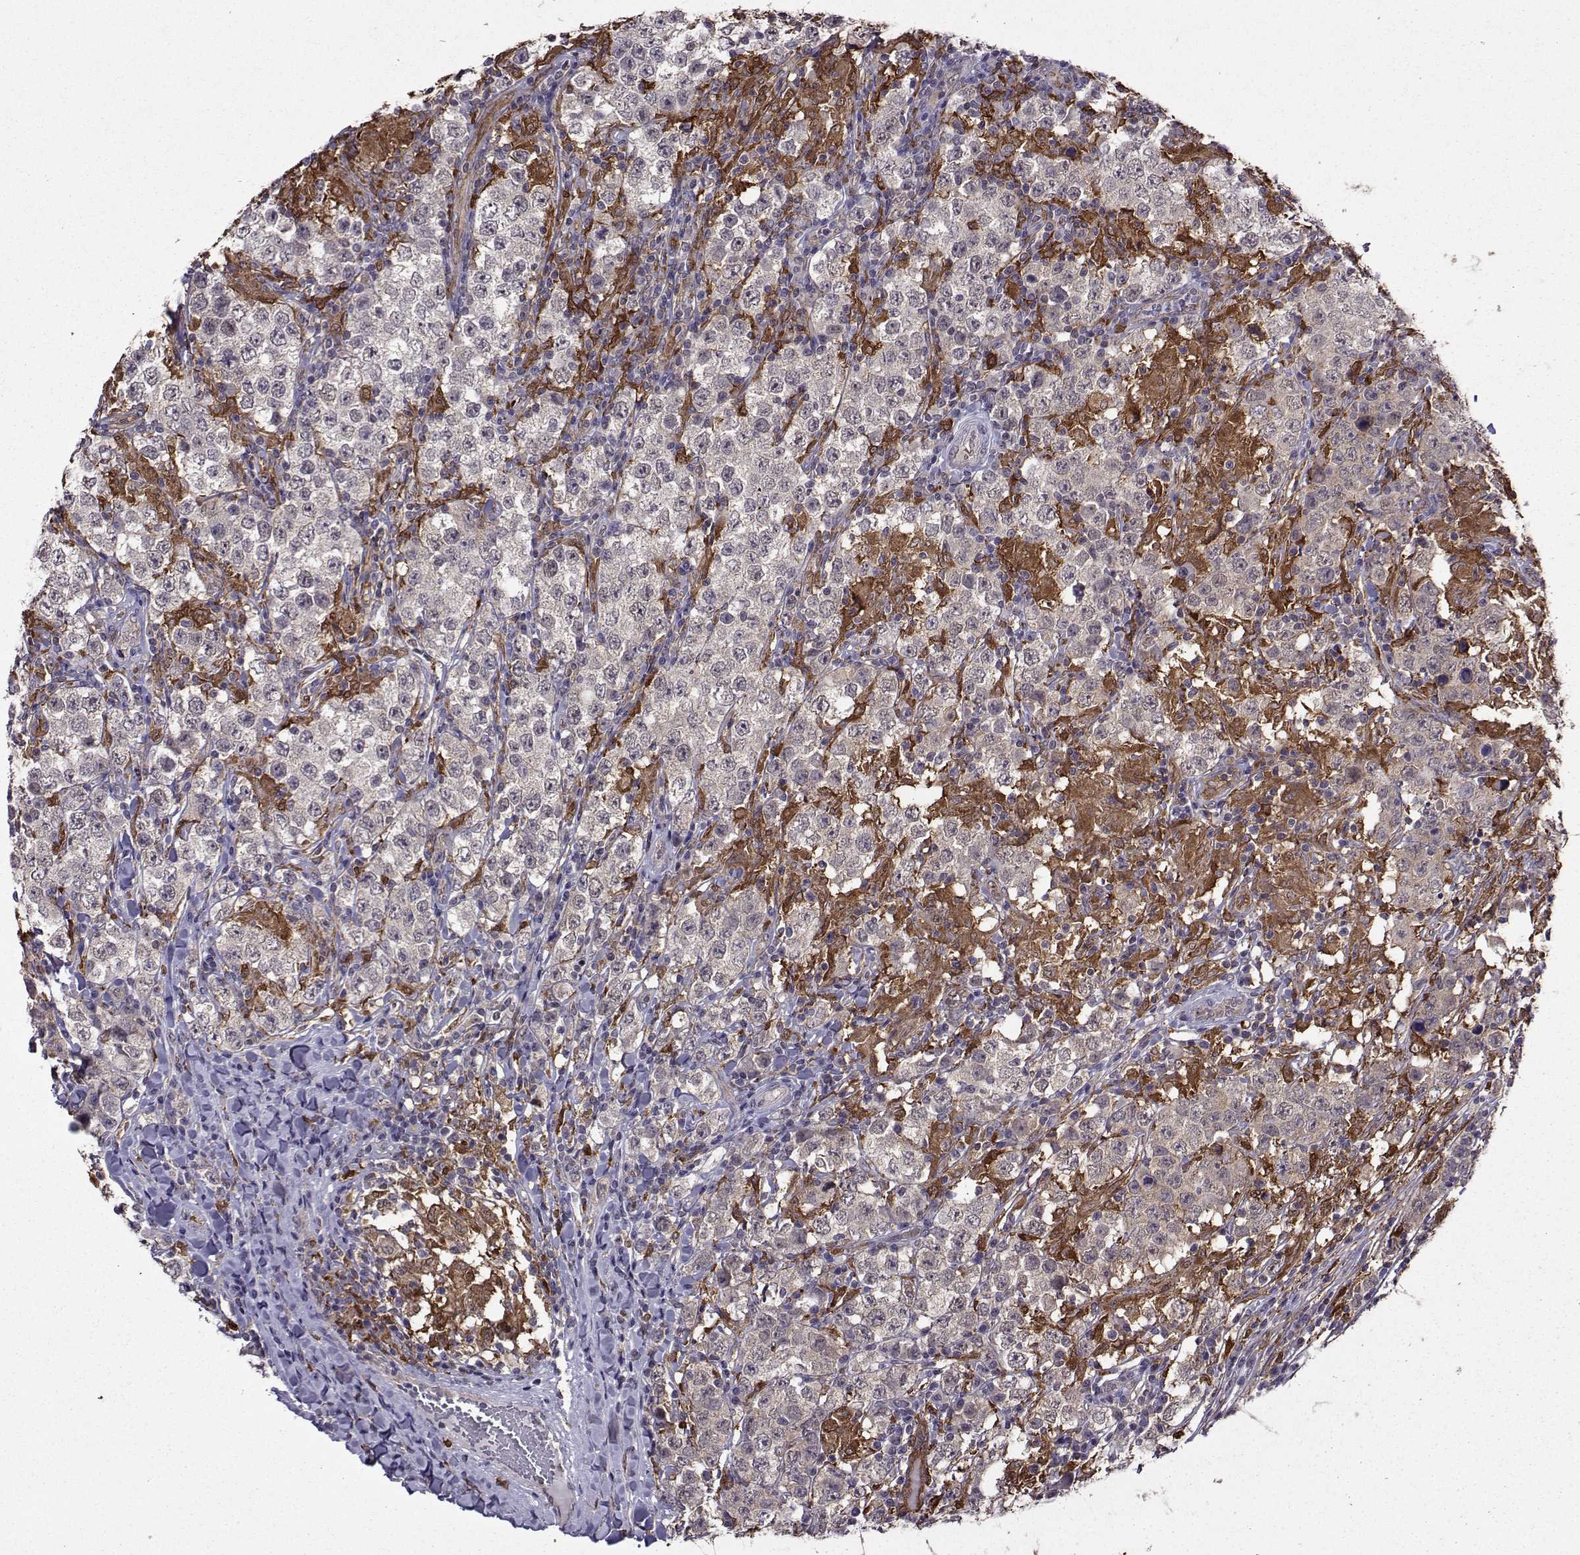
{"staining": {"intensity": "negative", "quantity": "none", "location": "none"}, "tissue": "testis cancer", "cell_type": "Tumor cells", "image_type": "cancer", "snomed": [{"axis": "morphology", "description": "Seminoma, NOS"}, {"axis": "morphology", "description": "Carcinoma, Embryonal, NOS"}, {"axis": "topography", "description": "Testis"}], "caption": "DAB (3,3'-diaminobenzidine) immunohistochemical staining of human testis seminoma exhibits no significant positivity in tumor cells. (Brightfield microscopy of DAB (3,3'-diaminobenzidine) IHC at high magnification).", "gene": "DDX20", "patient": {"sex": "male", "age": 41}}